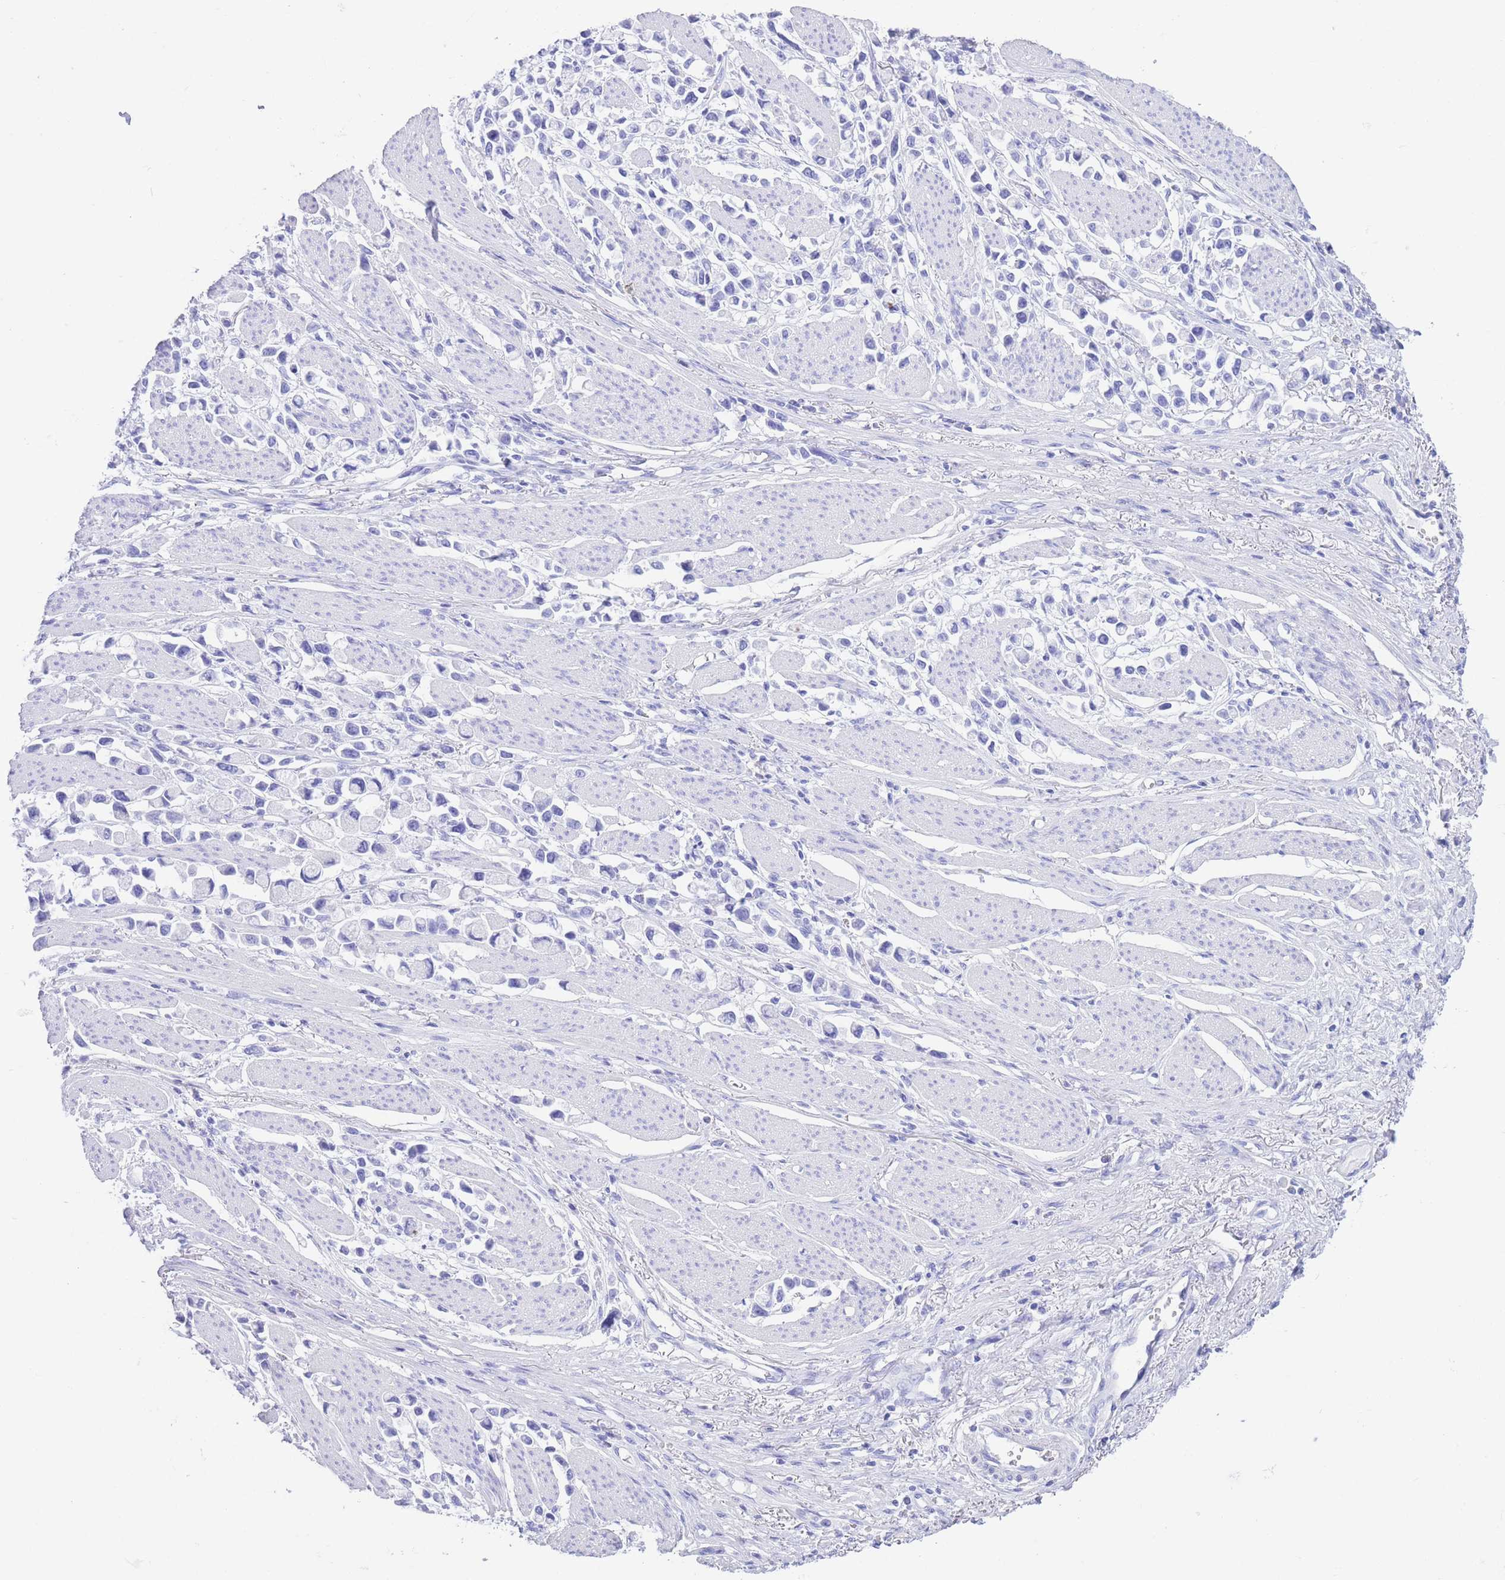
{"staining": {"intensity": "negative", "quantity": "none", "location": "none"}, "tissue": "stomach cancer", "cell_type": "Tumor cells", "image_type": "cancer", "snomed": [{"axis": "morphology", "description": "Adenocarcinoma, NOS"}, {"axis": "topography", "description": "Stomach"}], "caption": "The image demonstrates no staining of tumor cells in stomach cancer (adenocarcinoma).", "gene": "SLCO1B3", "patient": {"sex": "female", "age": 81}}